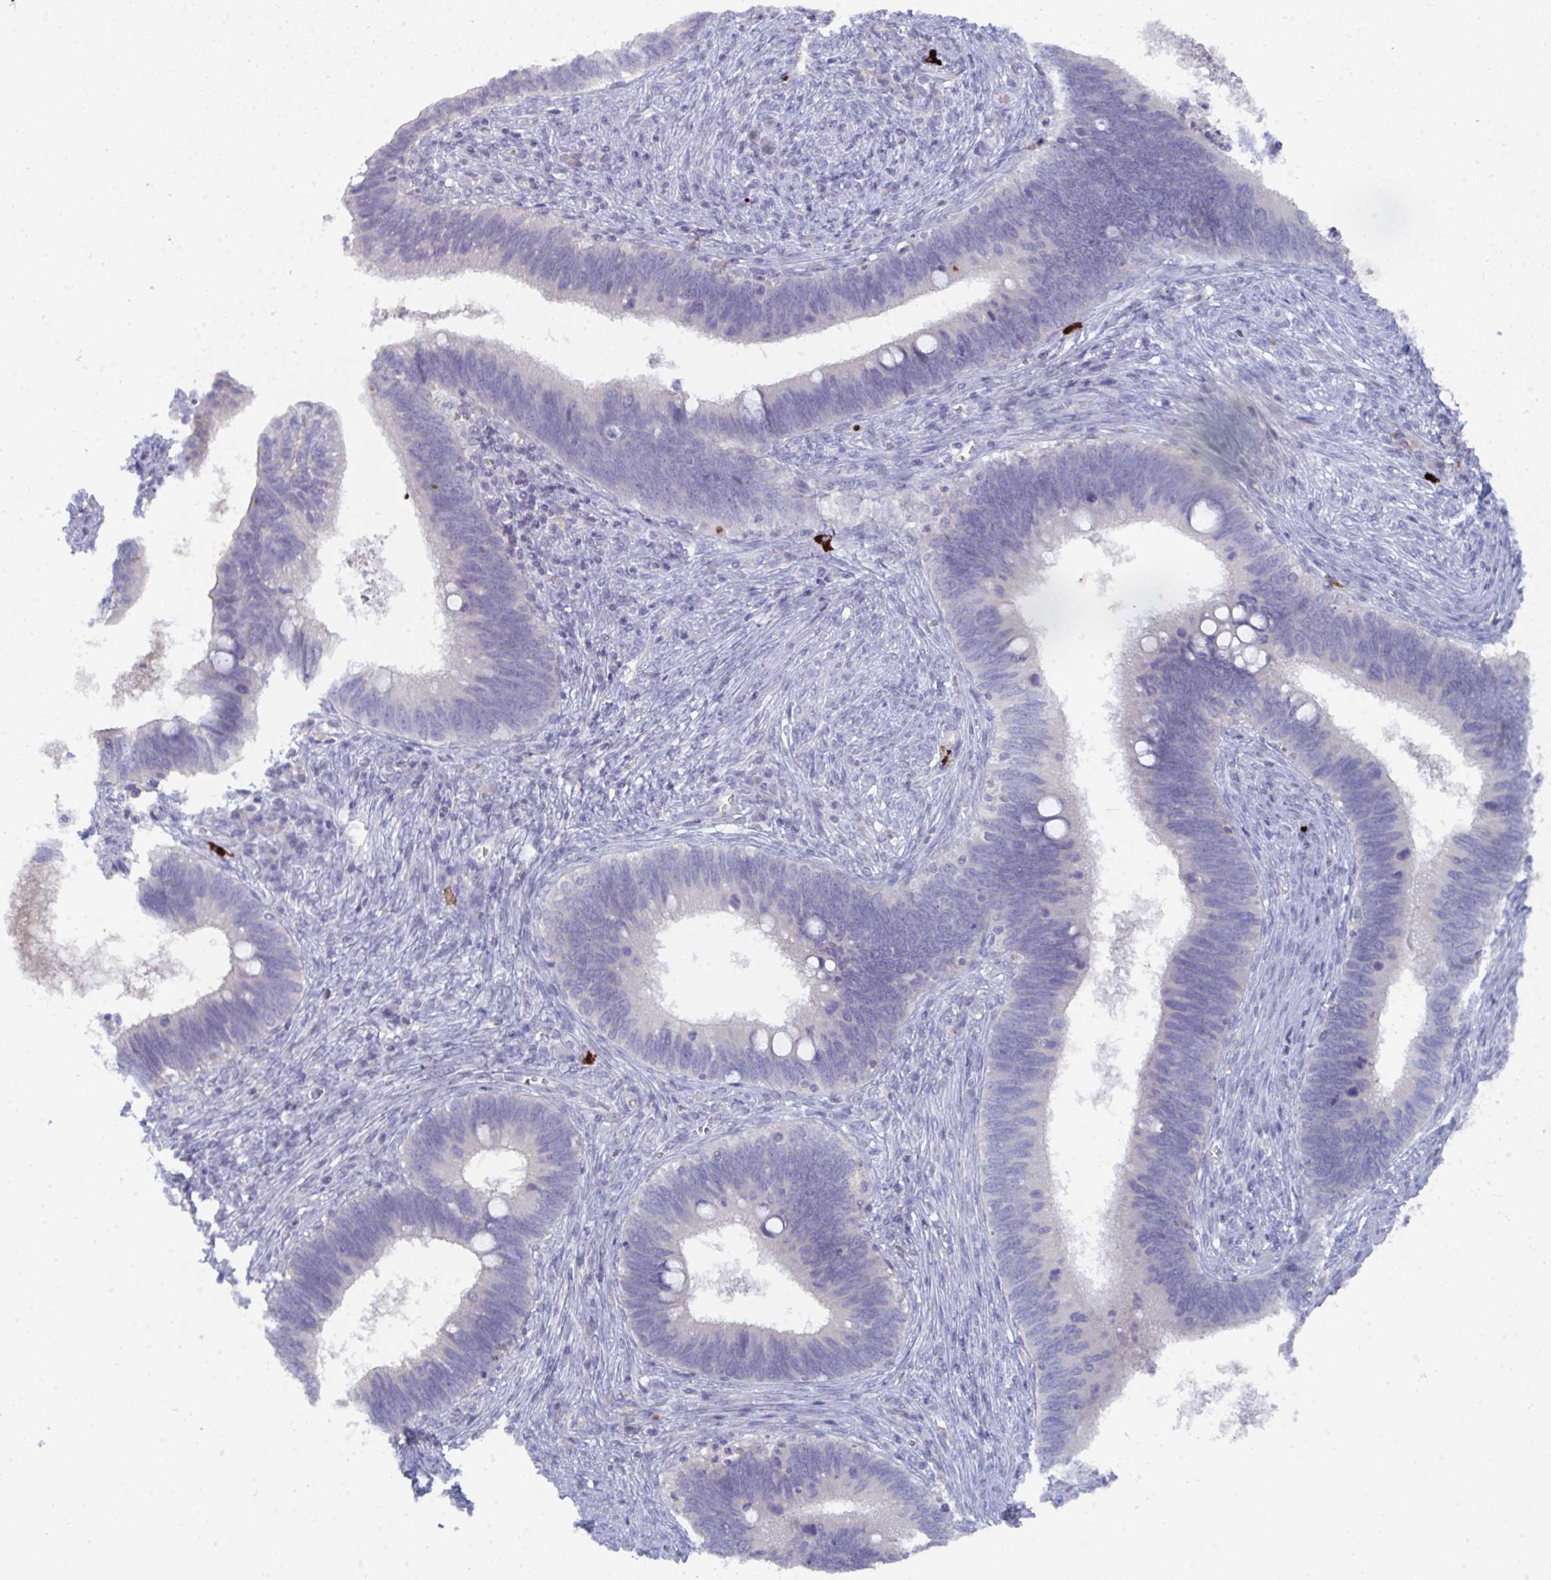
{"staining": {"intensity": "negative", "quantity": "none", "location": "none"}, "tissue": "cervical cancer", "cell_type": "Tumor cells", "image_type": "cancer", "snomed": [{"axis": "morphology", "description": "Adenocarcinoma, NOS"}, {"axis": "topography", "description": "Cervix"}], "caption": "Cervical cancer stained for a protein using immunohistochemistry (IHC) reveals no staining tumor cells.", "gene": "KCNK5", "patient": {"sex": "female", "age": 42}}